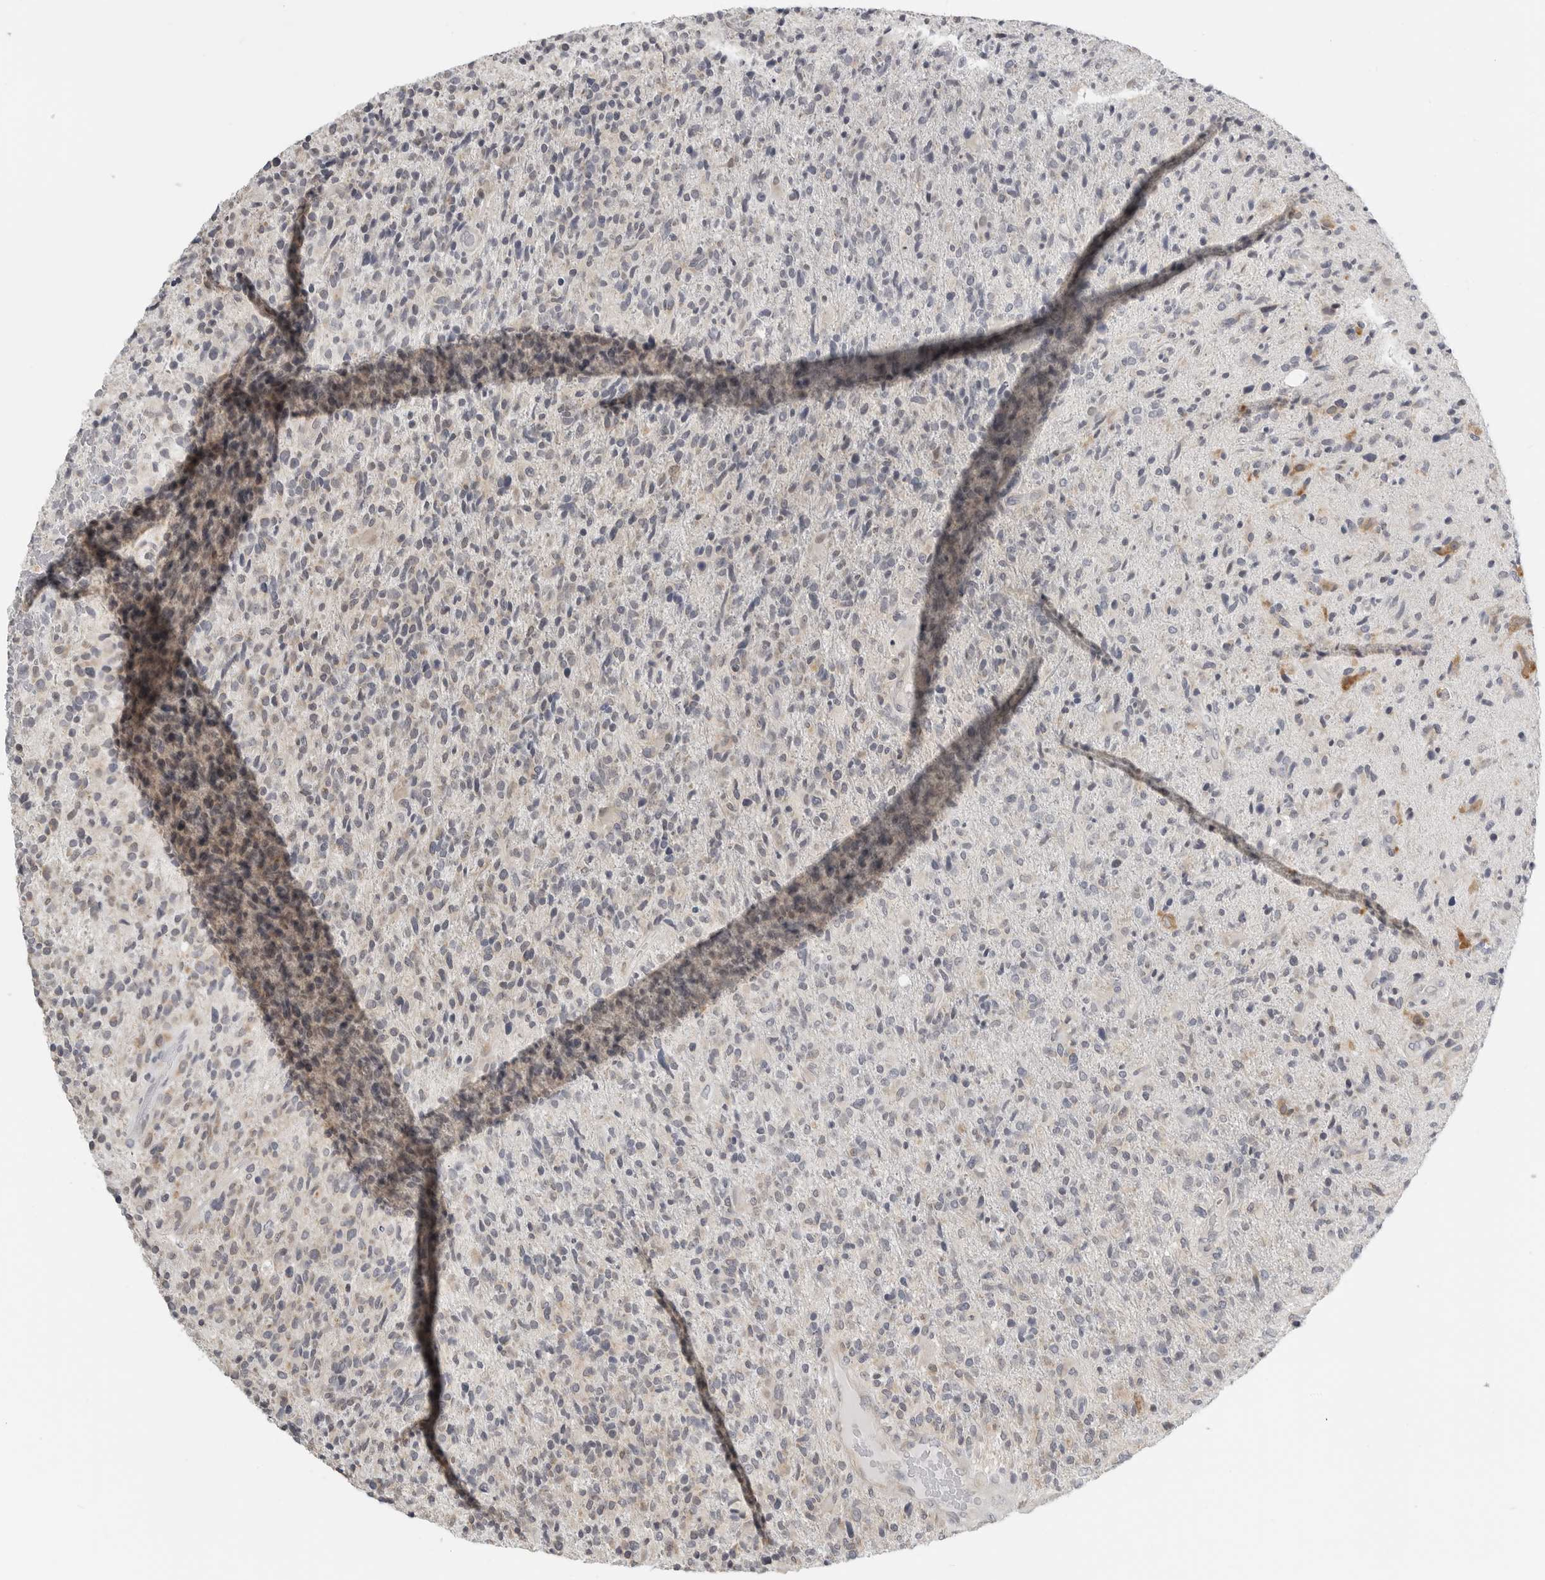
{"staining": {"intensity": "negative", "quantity": "none", "location": "none"}, "tissue": "glioma", "cell_type": "Tumor cells", "image_type": "cancer", "snomed": [{"axis": "morphology", "description": "Glioma, malignant, High grade"}, {"axis": "topography", "description": "Brain"}], "caption": "The micrograph demonstrates no staining of tumor cells in glioma.", "gene": "IL12RB2", "patient": {"sex": "male", "age": 72}}